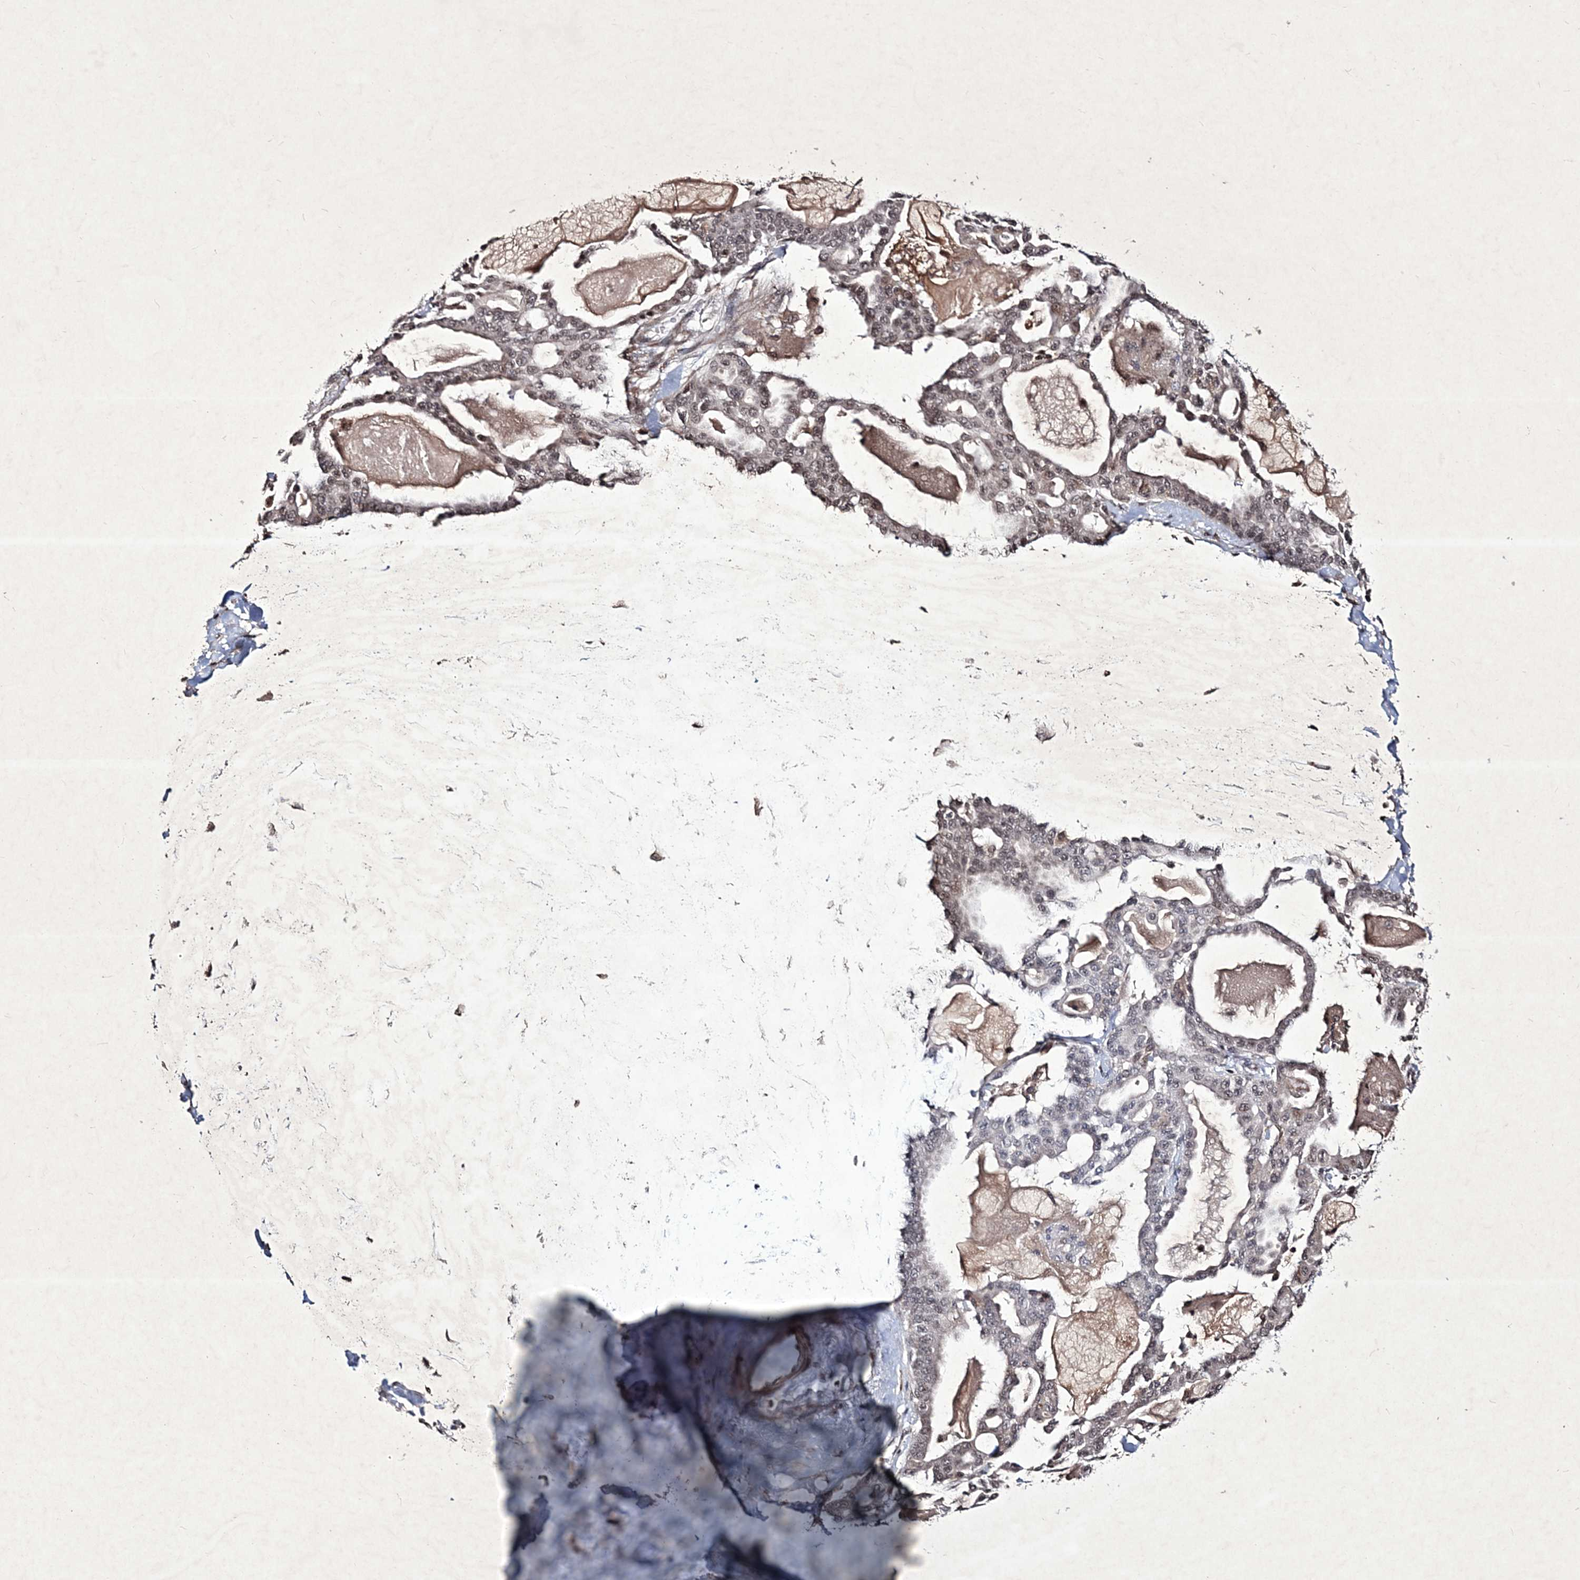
{"staining": {"intensity": "moderate", "quantity": ">75%", "location": "nuclear"}, "tissue": "pancreatic cancer", "cell_type": "Tumor cells", "image_type": "cancer", "snomed": [{"axis": "morphology", "description": "Adenocarcinoma, NOS"}, {"axis": "topography", "description": "Pancreas"}], "caption": "Approximately >75% of tumor cells in pancreatic cancer demonstrate moderate nuclear protein positivity as visualized by brown immunohistochemical staining.", "gene": "SOWAHB", "patient": {"sex": "male", "age": 63}}